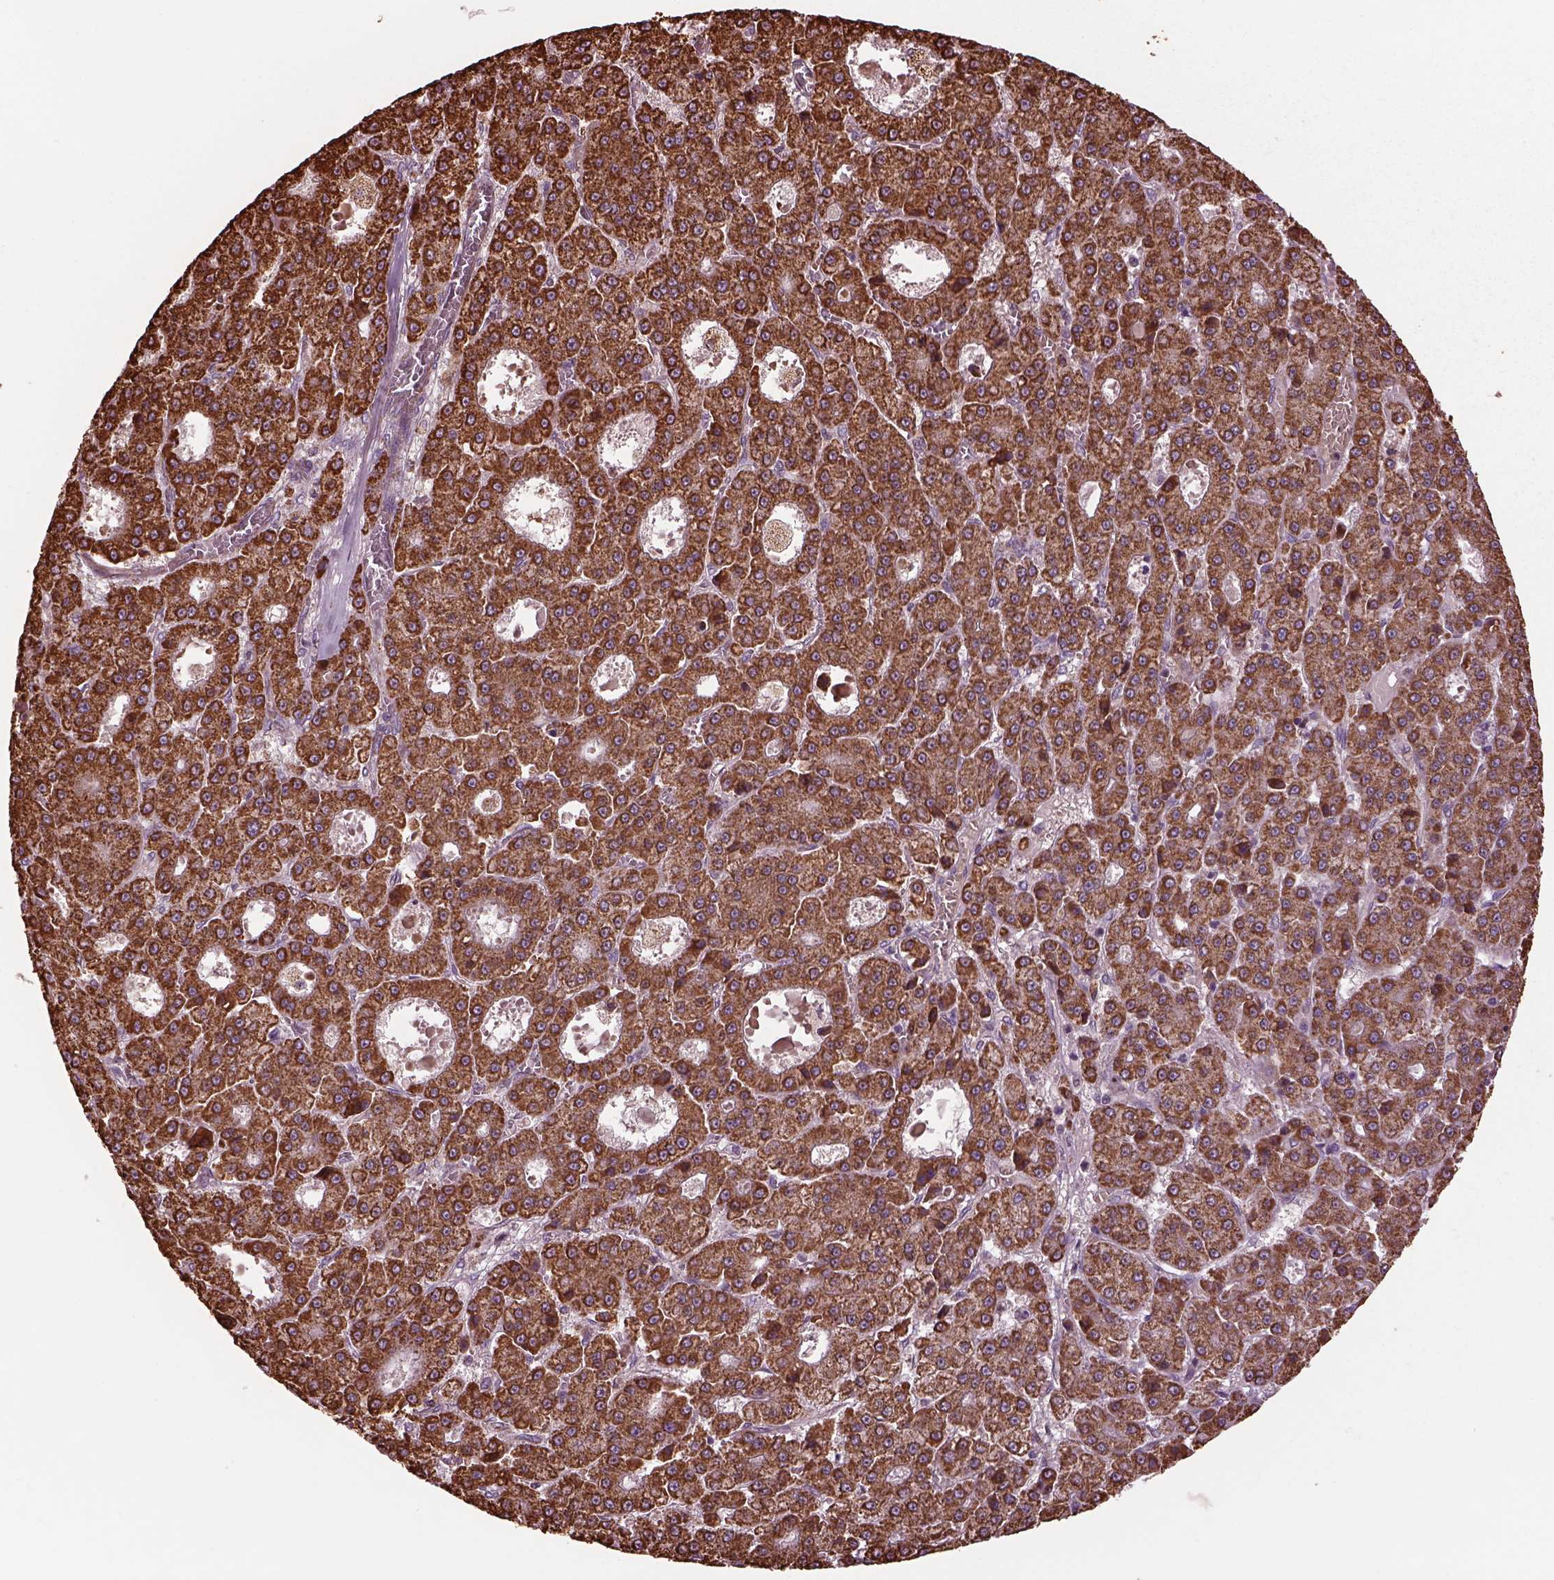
{"staining": {"intensity": "strong", "quantity": ">75%", "location": "cytoplasmic/membranous"}, "tissue": "liver cancer", "cell_type": "Tumor cells", "image_type": "cancer", "snomed": [{"axis": "morphology", "description": "Carcinoma, Hepatocellular, NOS"}, {"axis": "topography", "description": "Liver"}], "caption": "Protein expression analysis of human liver cancer reveals strong cytoplasmic/membranous staining in about >75% of tumor cells. Nuclei are stained in blue.", "gene": "TMEM254", "patient": {"sex": "male", "age": 70}}